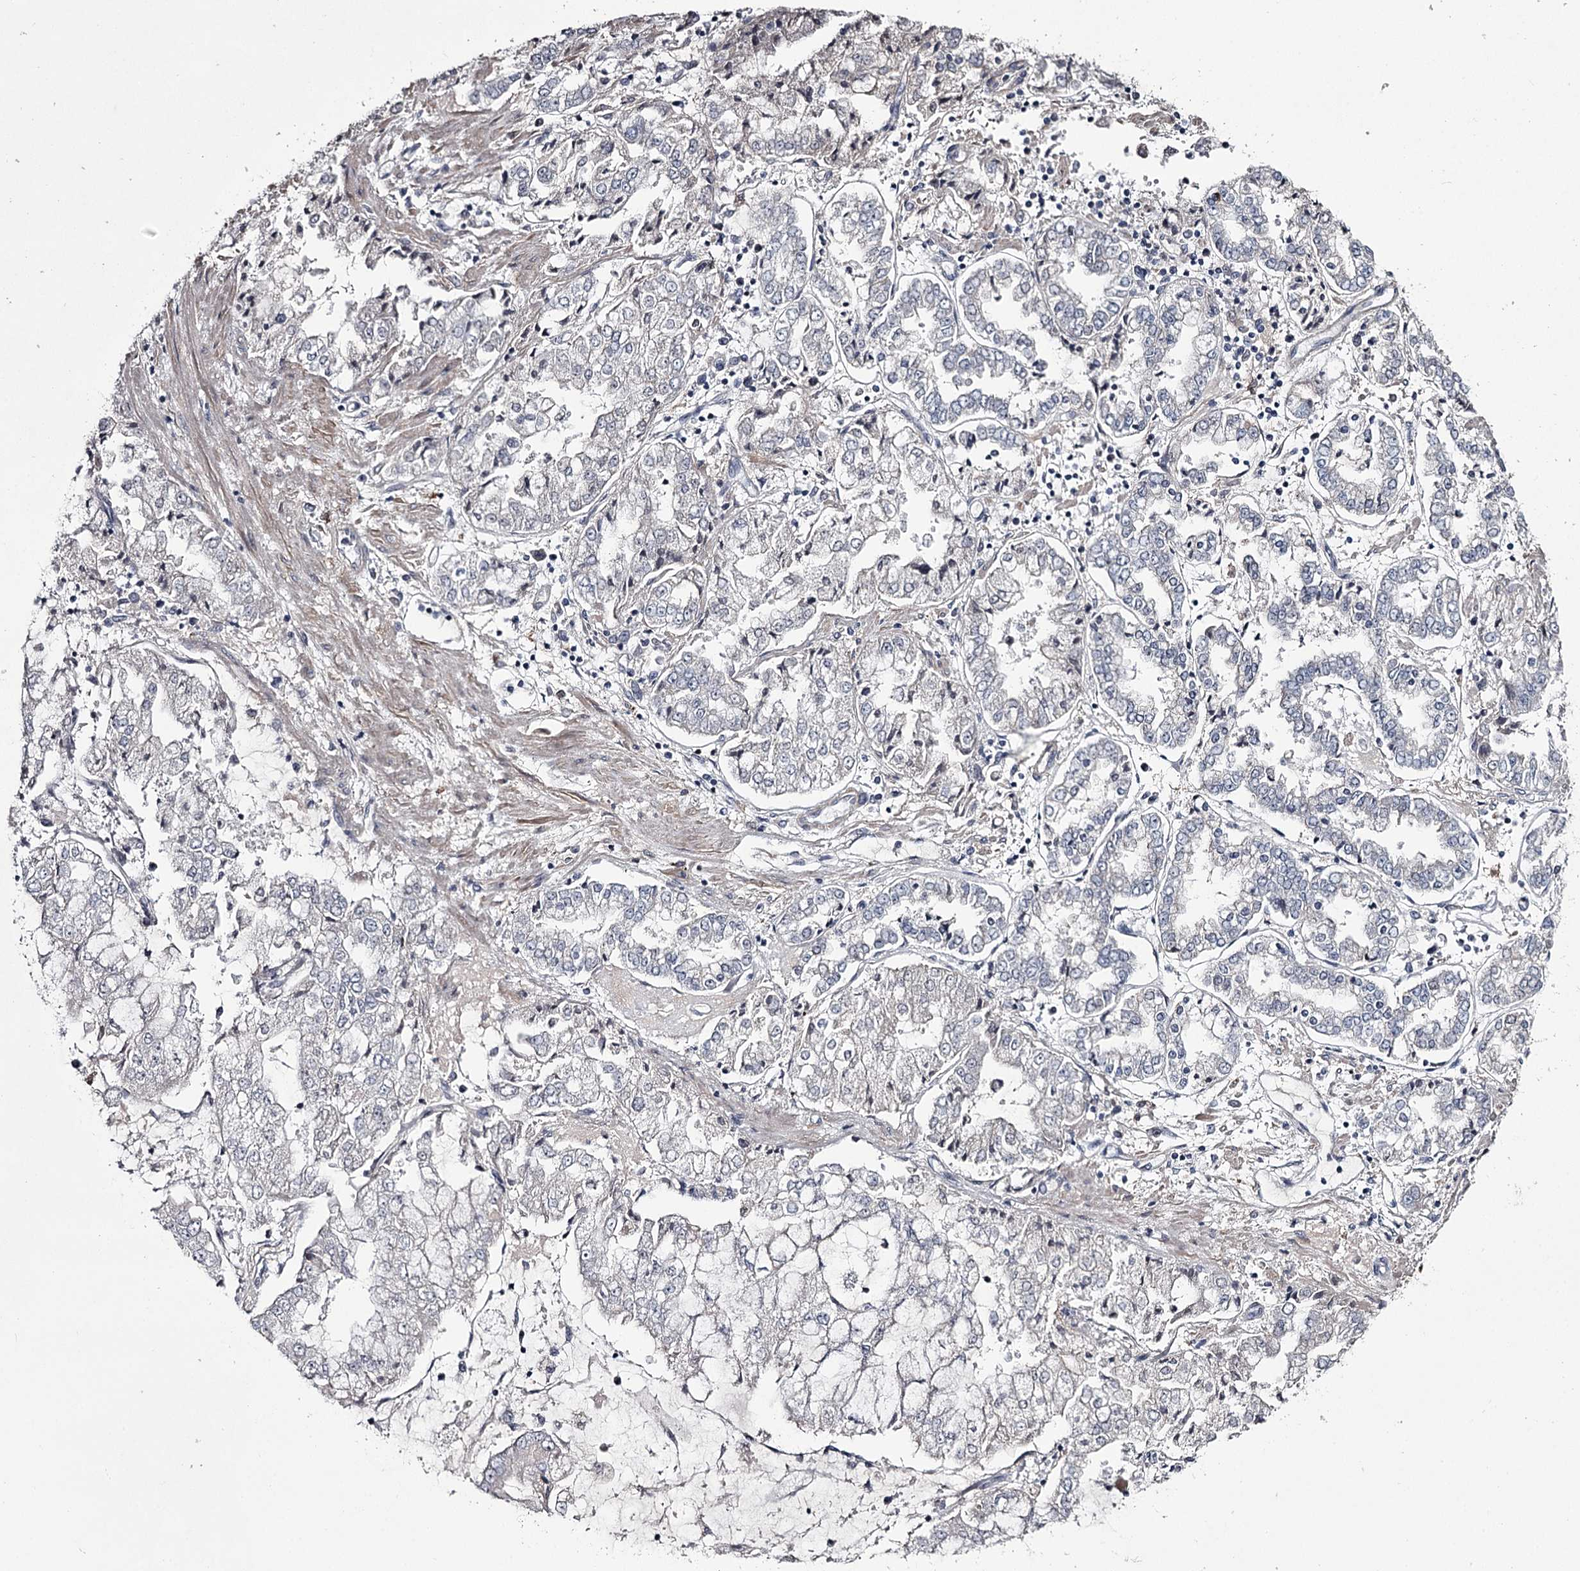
{"staining": {"intensity": "negative", "quantity": "none", "location": "none"}, "tissue": "stomach cancer", "cell_type": "Tumor cells", "image_type": "cancer", "snomed": [{"axis": "morphology", "description": "Adenocarcinoma, NOS"}, {"axis": "topography", "description": "Stomach"}], "caption": "Tumor cells are negative for brown protein staining in stomach cancer (adenocarcinoma).", "gene": "FDXACB1", "patient": {"sex": "male", "age": 76}}